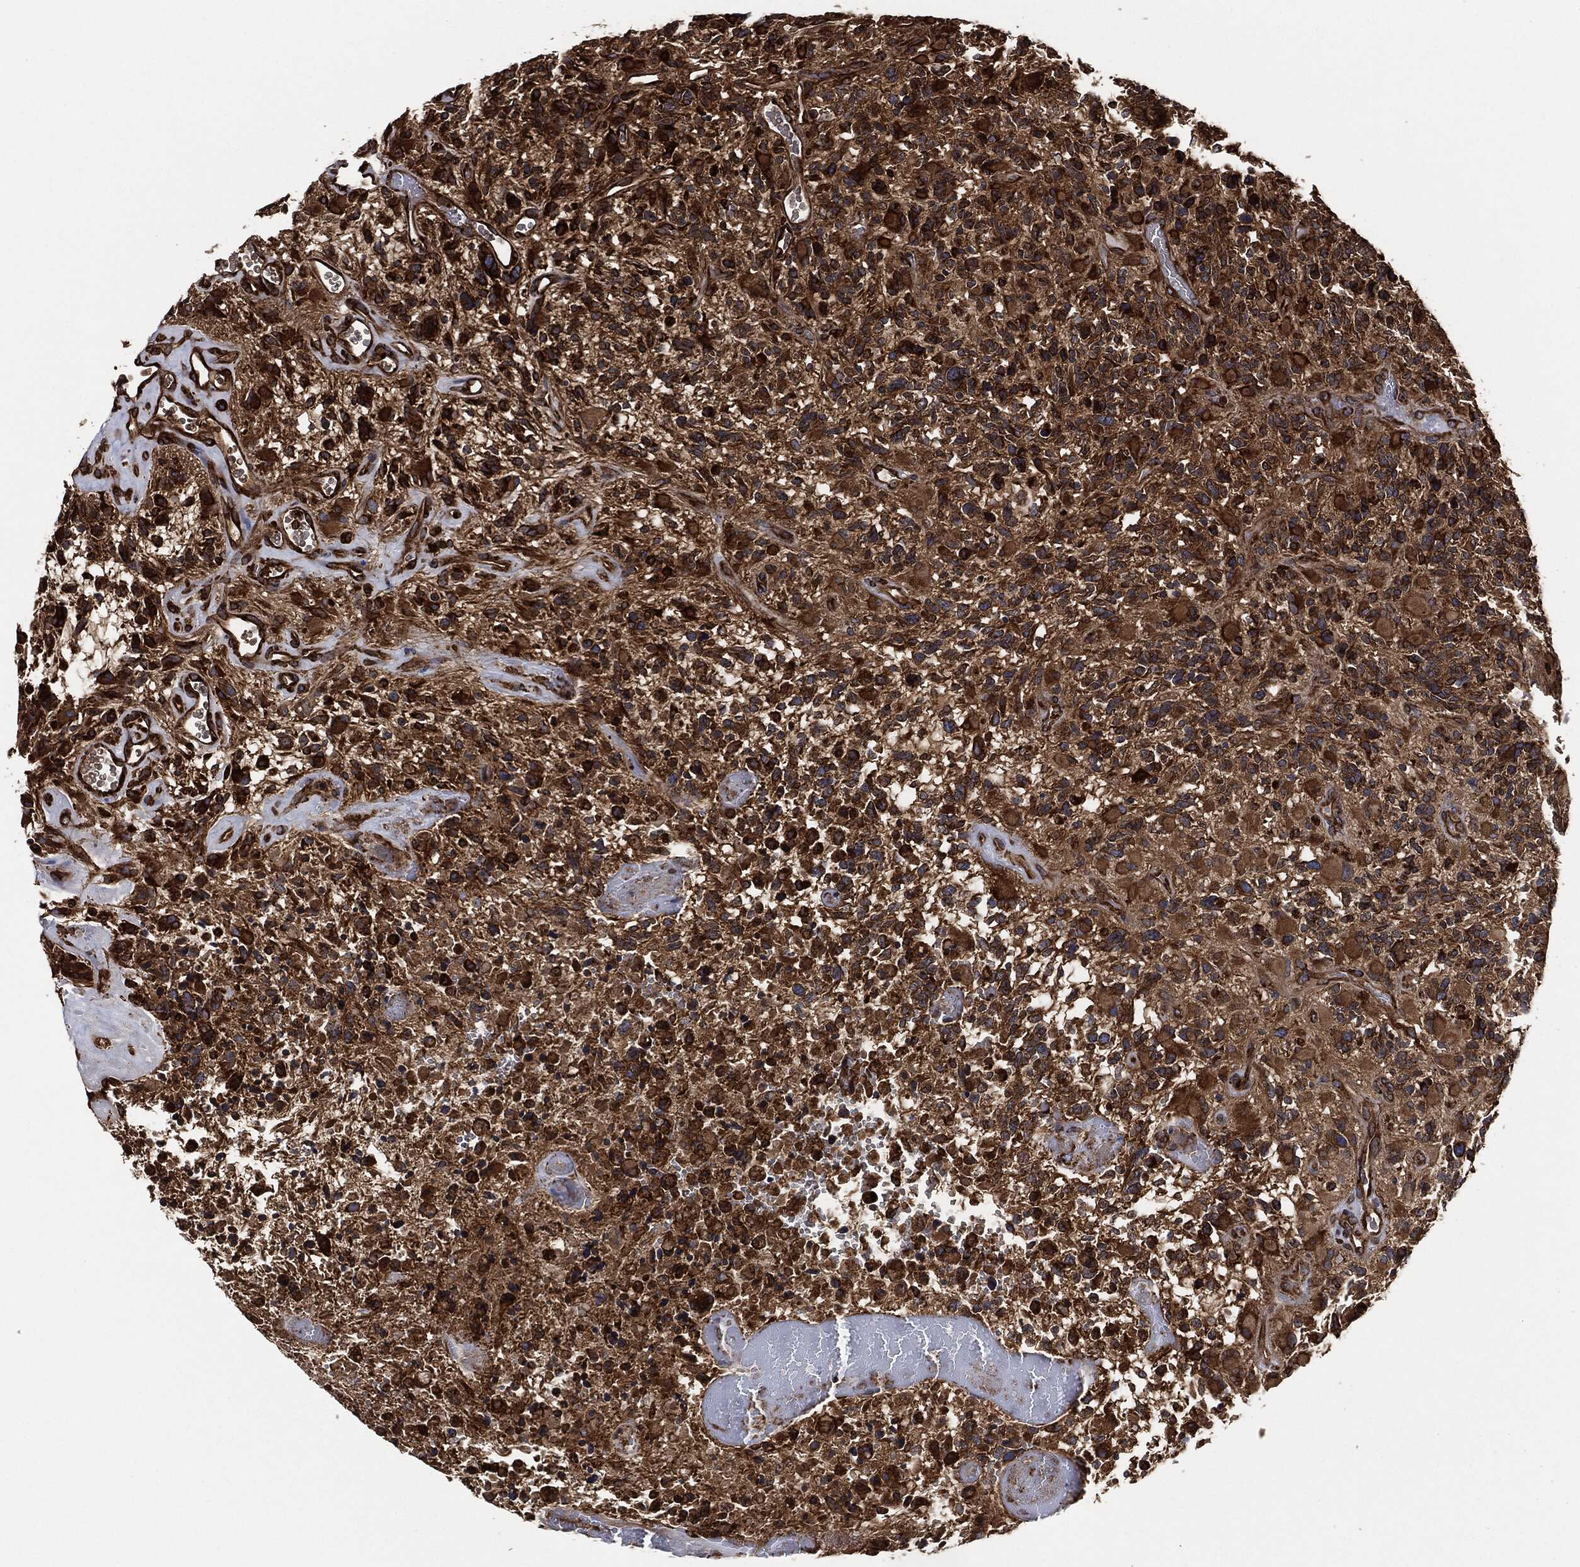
{"staining": {"intensity": "strong", "quantity": ">75%", "location": "cytoplasmic/membranous"}, "tissue": "glioma", "cell_type": "Tumor cells", "image_type": "cancer", "snomed": [{"axis": "morphology", "description": "Glioma, malignant, High grade"}, {"axis": "topography", "description": "Brain"}], "caption": "Immunohistochemistry (DAB (3,3'-diaminobenzidine)) staining of high-grade glioma (malignant) exhibits strong cytoplasmic/membranous protein staining in about >75% of tumor cells.", "gene": "AMFR", "patient": {"sex": "female", "age": 71}}